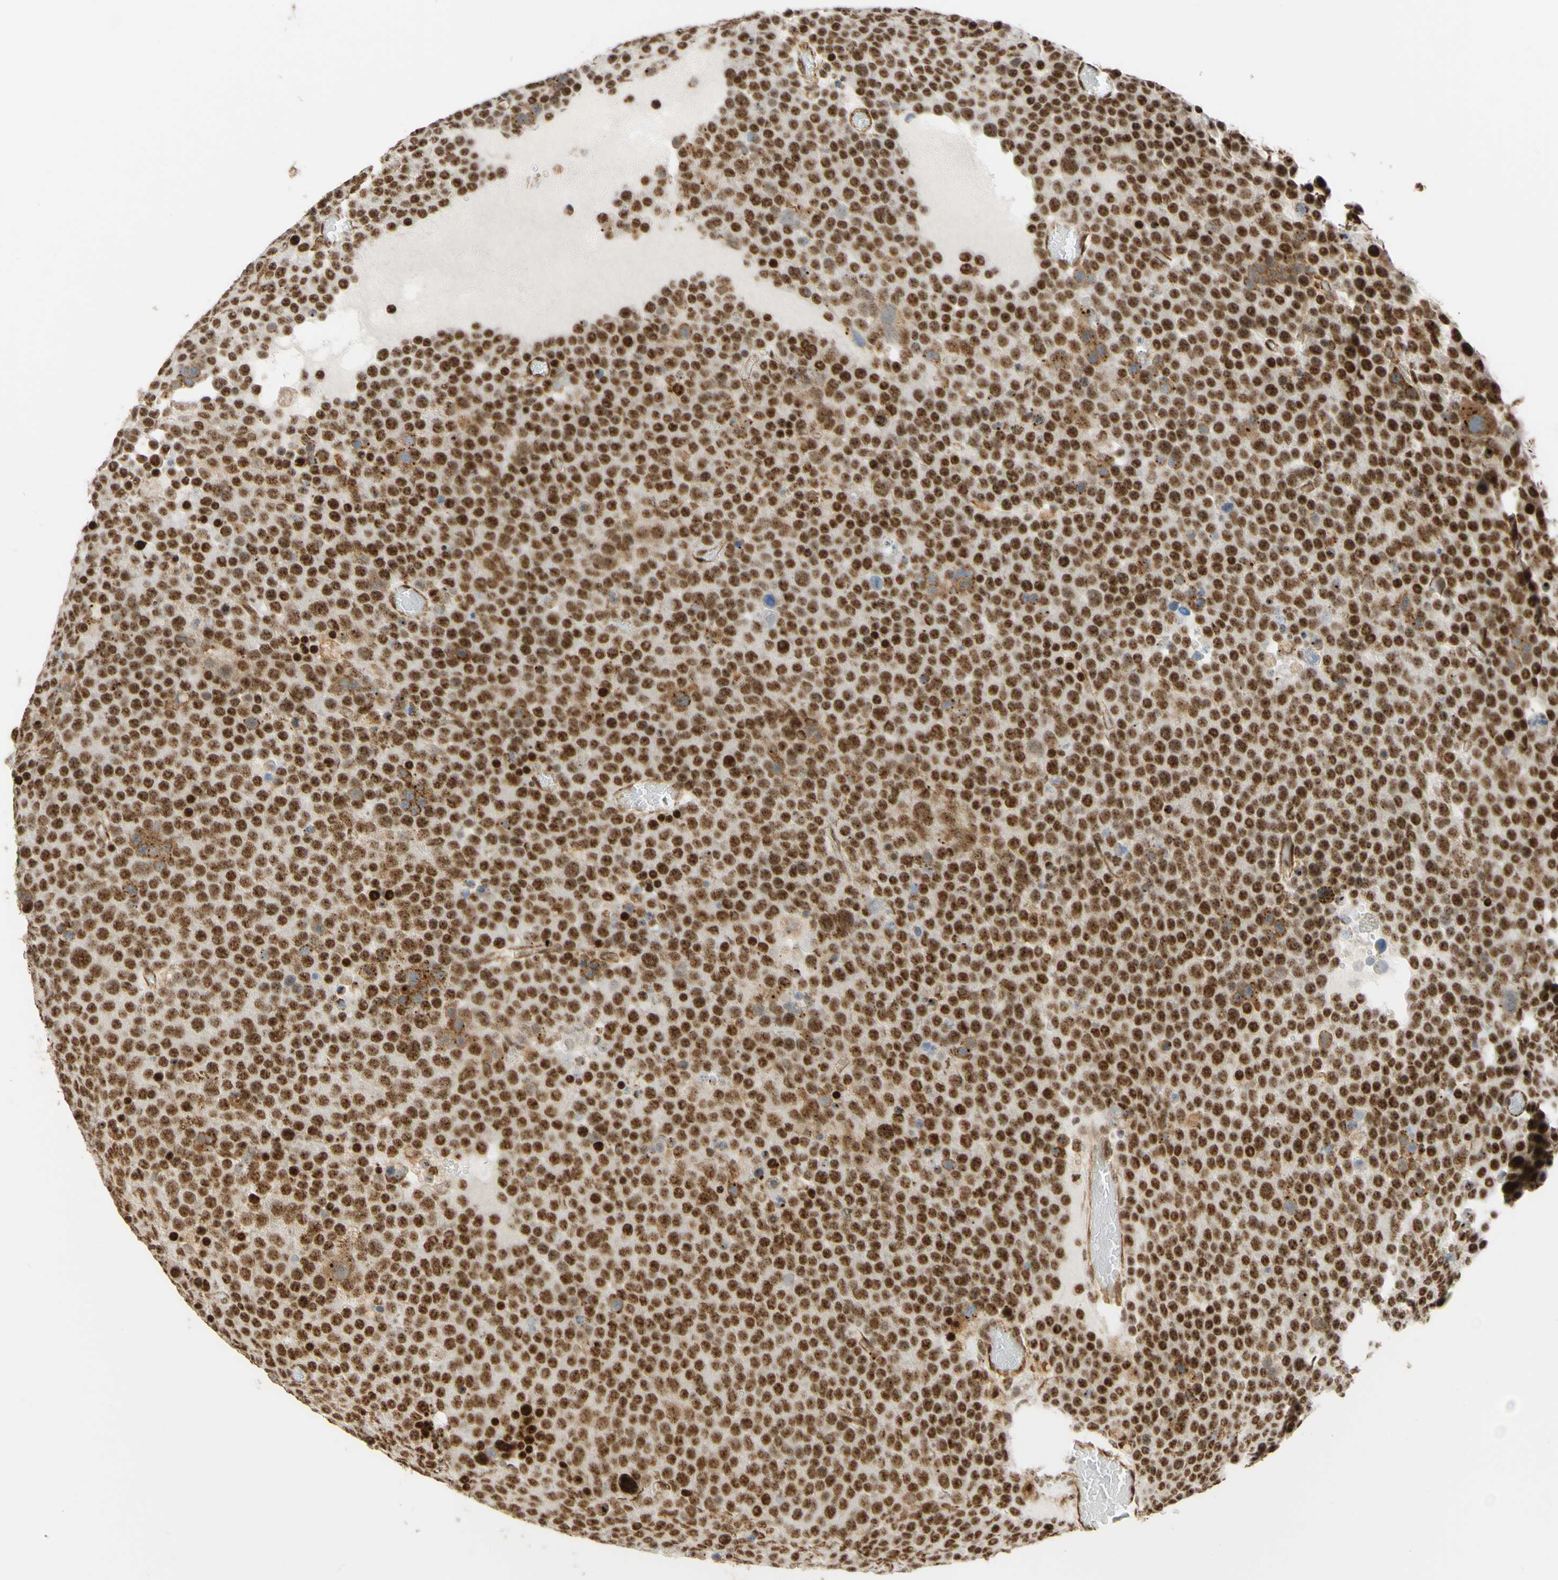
{"staining": {"intensity": "moderate", "quantity": ">75%", "location": "nuclear"}, "tissue": "testis cancer", "cell_type": "Tumor cells", "image_type": "cancer", "snomed": [{"axis": "morphology", "description": "Seminoma, NOS"}, {"axis": "topography", "description": "Testis"}], "caption": "About >75% of tumor cells in testis cancer (seminoma) exhibit moderate nuclear protein staining as visualized by brown immunohistochemical staining.", "gene": "SAP18", "patient": {"sex": "male", "age": 71}}